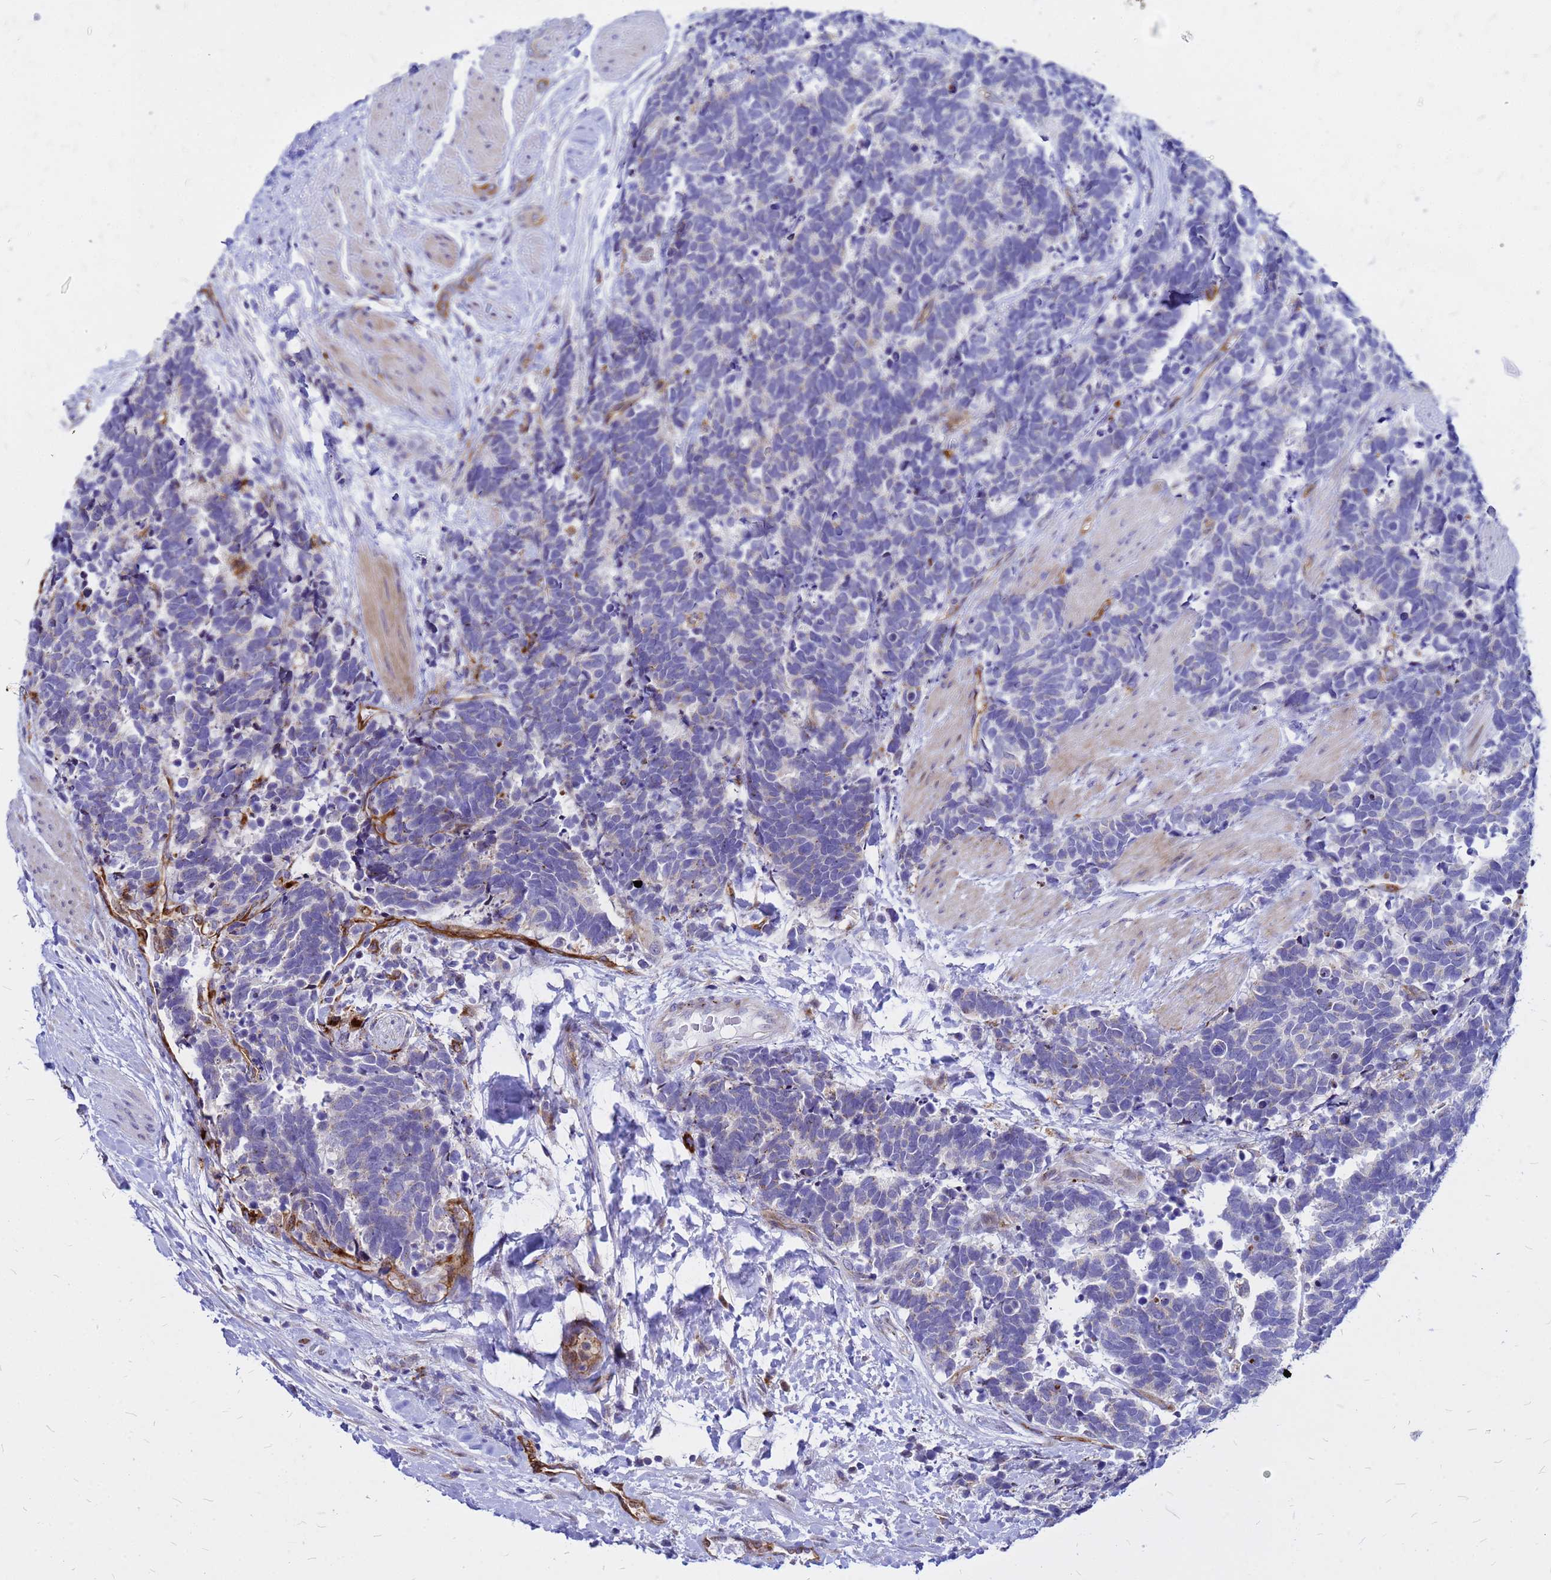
{"staining": {"intensity": "moderate", "quantity": "<25%", "location": "cytoplasmic/membranous"}, "tissue": "carcinoid", "cell_type": "Tumor cells", "image_type": "cancer", "snomed": [{"axis": "morphology", "description": "Carcinoma, NOS"}, {"axis": "morphology", "description": "Carcinoid, malignant, NOS"}, {"axis": "topography", "description": "Prostate"}], "caption": "Immunohistochemical staining of human malignant carcinoid reveals low levels of moderate cytoplasmic/membranous positivity in approximately <25% of tumor cells.", "gene": "NOSTRIN", "patient": {"sex": "male", "age": 57}}